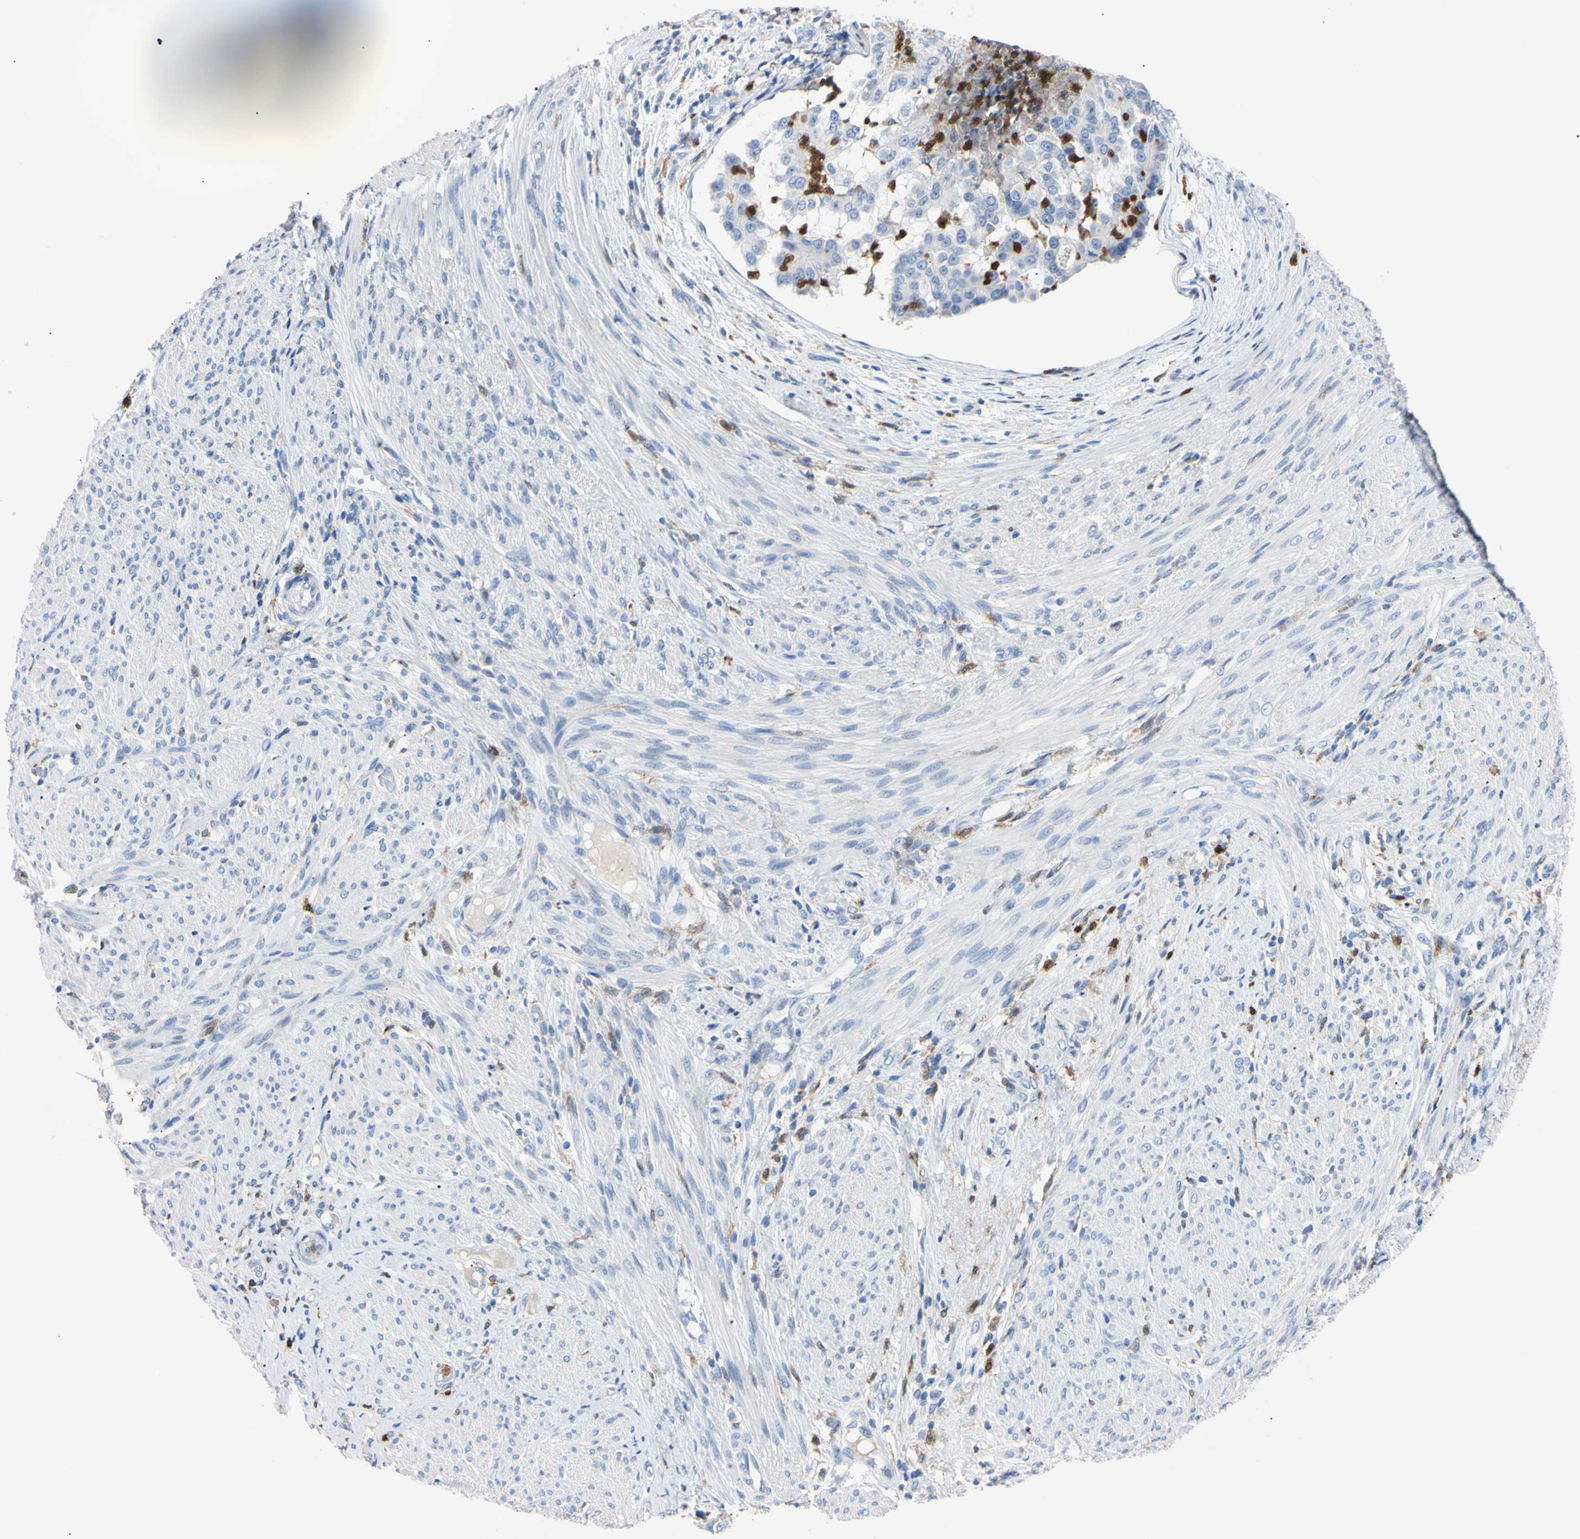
{"staining": {"intensity": "negative", "quantity": "none", "location": "none"}, "tissue": "endometrial cancer", "cell_type": "Tumor cells", "image_type": "cancer", "snomed": [{"axis": "morphology", "description": "Adenocarcinoma, NOS"}, {"axis": "topography", "description": "Endometrium"}], "caption": "Image shows no protein staining in tumor cells of endometrial cancer tissue.", "gene": "NCF4", "patient": {"sex": "female", "age": 85}}